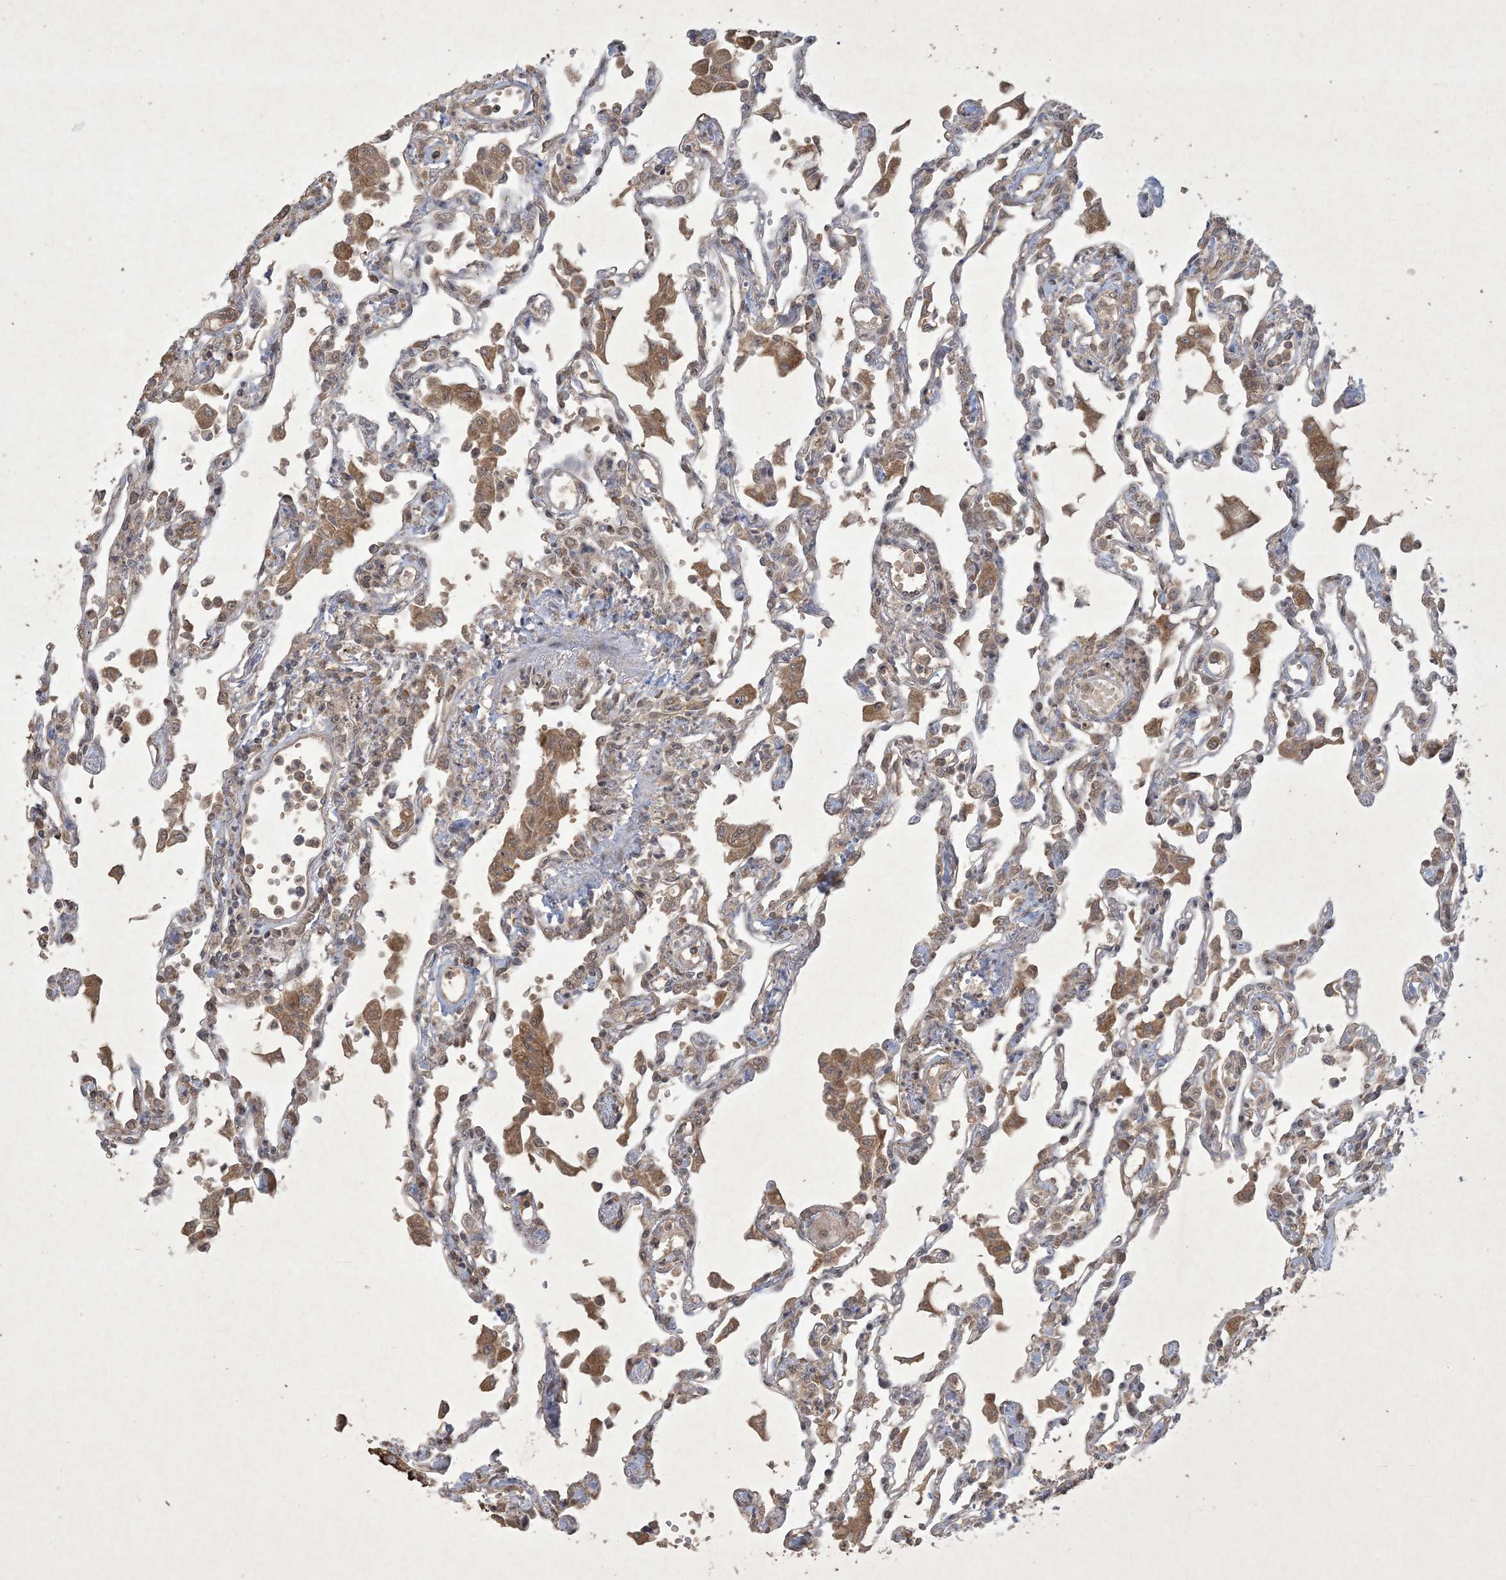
{"staining": {"intensity": "moderate", "quantity": "25%-75%", "location": "cytoplasmic/membranous"}, "tissue": "lung", "cell_type": "Alveolar cells", "image_type": "normal", "snomed": [{"axis": "morphology", "description": "Normal tissue, NOS"}, {"axis": "topography", "description": "Bronchus"}, {"axis": "topography", "description": "Lung"}], "caption": "The micrograph demonstrates staining of normal lung, revealing moderate cytoplasmic/membranous protein expression (brown color) within alveolar cells. Immunohistochemistry (ihc) stains the protein of interest in brown and the nuclei are stained blue.", "gene": "NRBP2", "patient": {"sex": "female", "age": 49}}